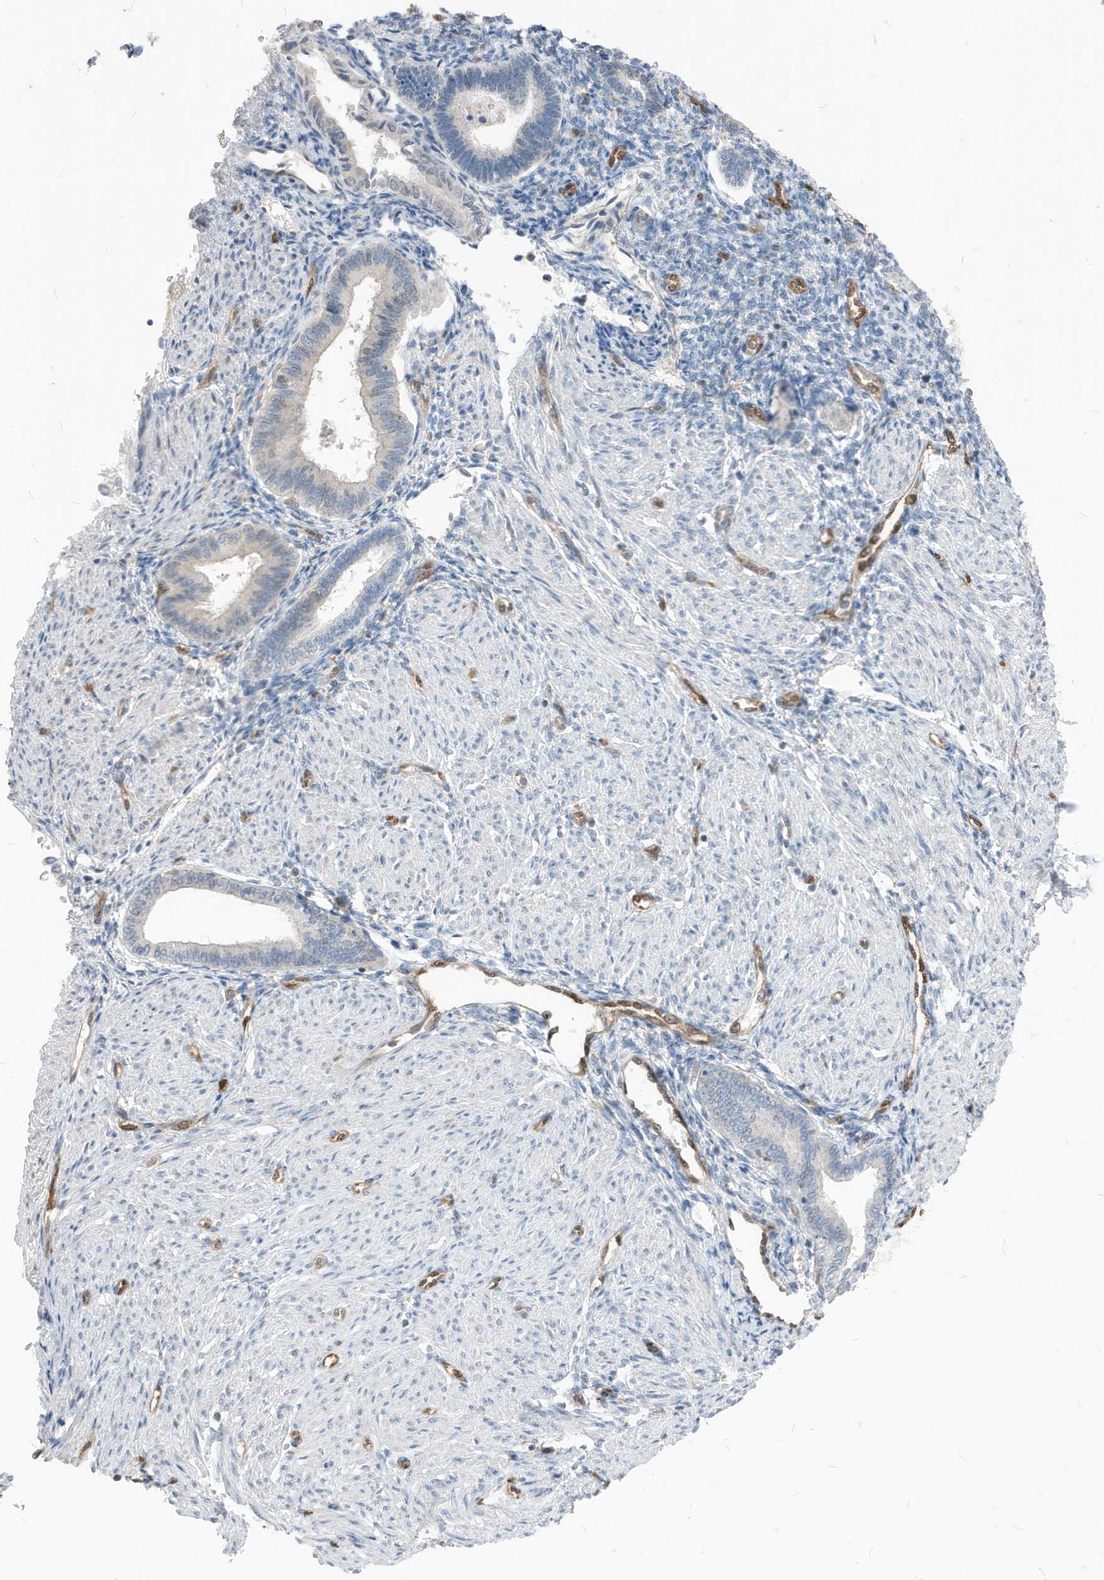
{"staining": {"intensity": "negative", "quantity": "none", "location": "none"}, "tissue": "endometrium", "cell_type": "Cells in endometrial stroma", "image_type": "normal", "snomed": [{"axis": "morphology", "description": "Normal tissue, NOS"}, {"axis": "topography", "description": "Endometrium"}], "caption": "Endometrium was stained to show a protein in brown. There is no significant positivity in cells in endometrial stroma.", "gene": "NCOA7", "patient": {"sex": "female", "age": 53}}